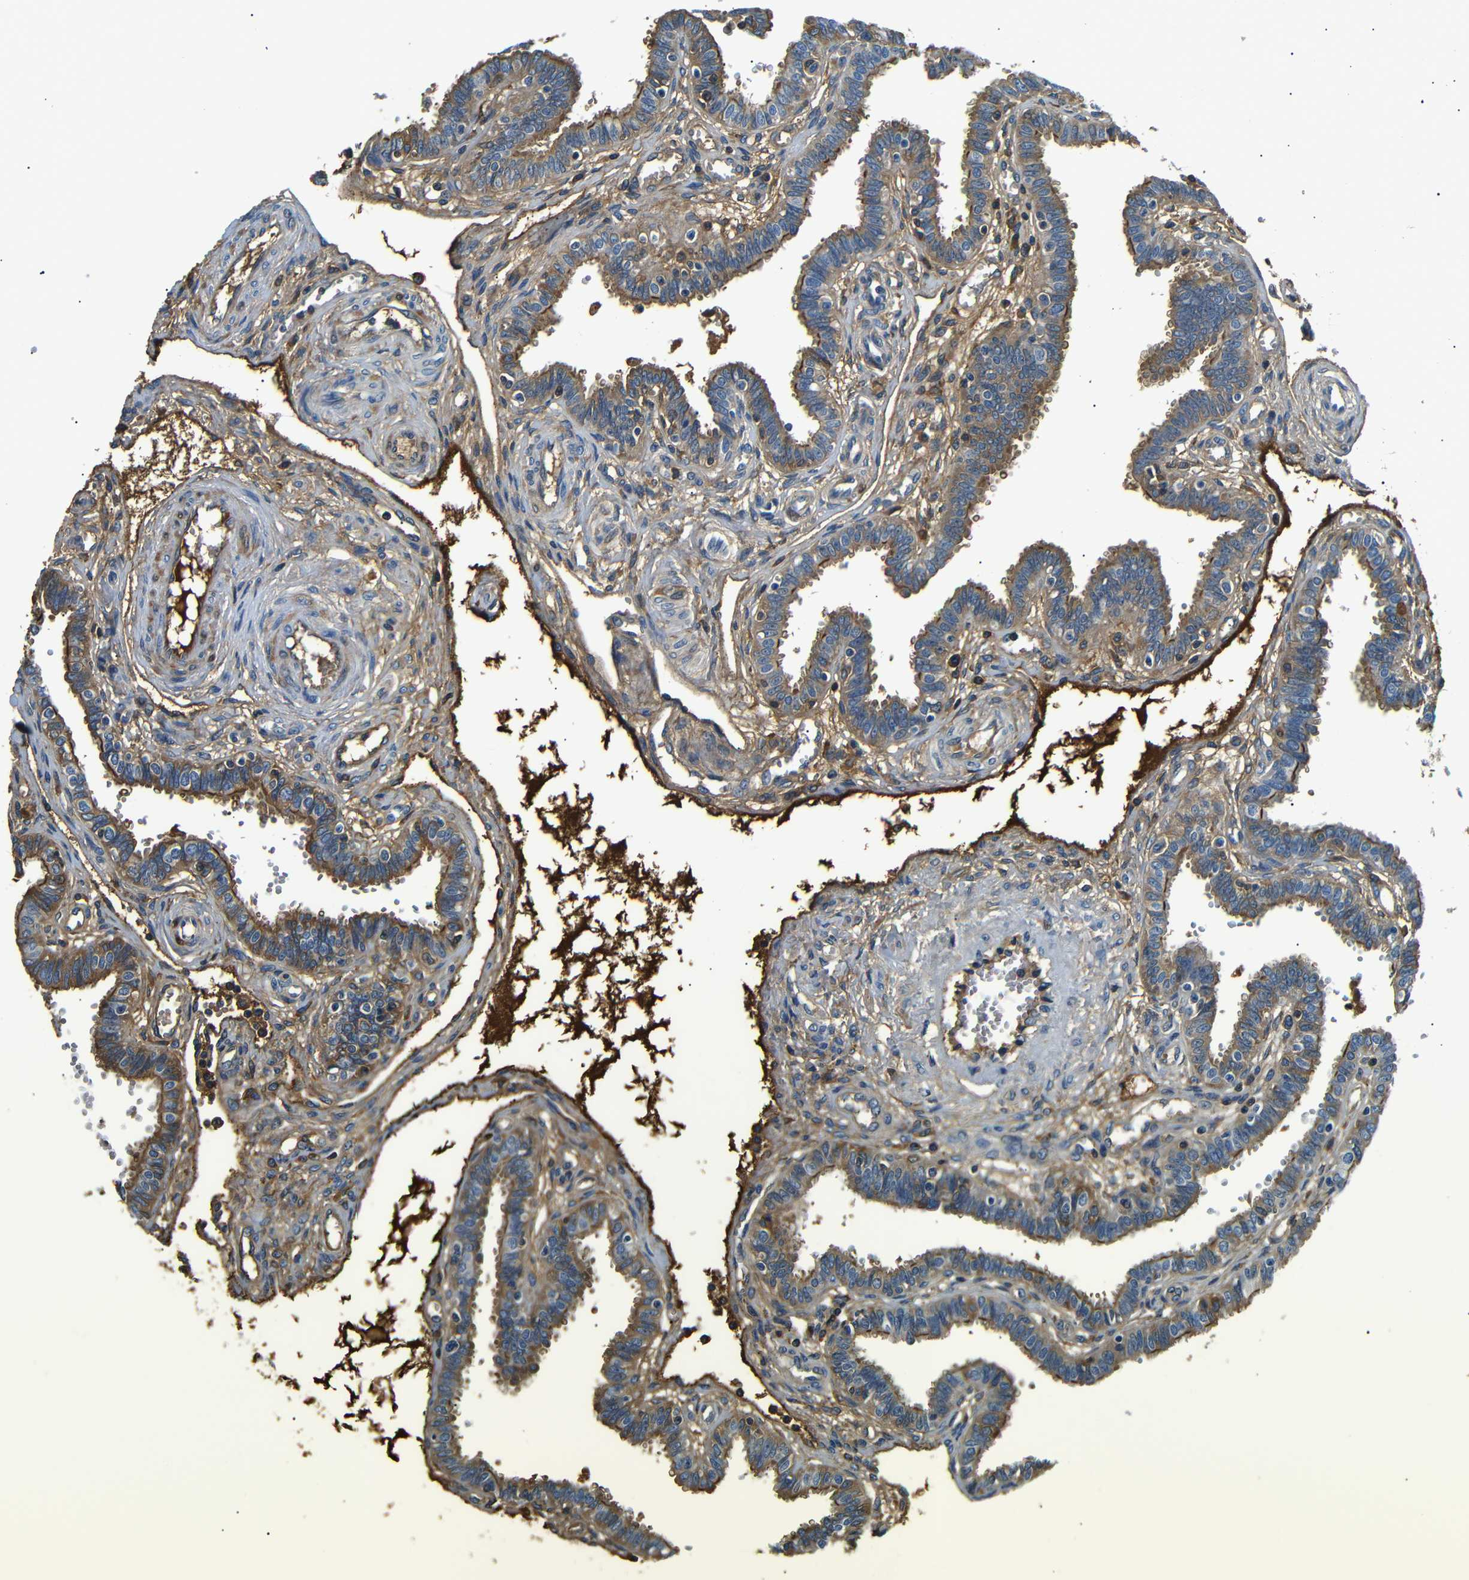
{"staining": {"intensity": "moderate", "quantity": "25%-75%", "location": "cytoplasmic/membranous"}, "tissue": "fallopian tube", "cell_type": "Glandular cells", "image_type": "normal", "snomed": [{"axis": "morphology", "description": "Normal tissue, NOS"}, {"axis": "topography", "description": "Fallopian tube"}], "caption": "A brown stain highlights moderate cytoplasmic/membranous positivity of a protein in glandular cells of normal human fallopian tube. (IHC, brightfield microscopy, high magnification).", "gene": "LHCGR", "patient": {"sex": "female", "age": 32}}